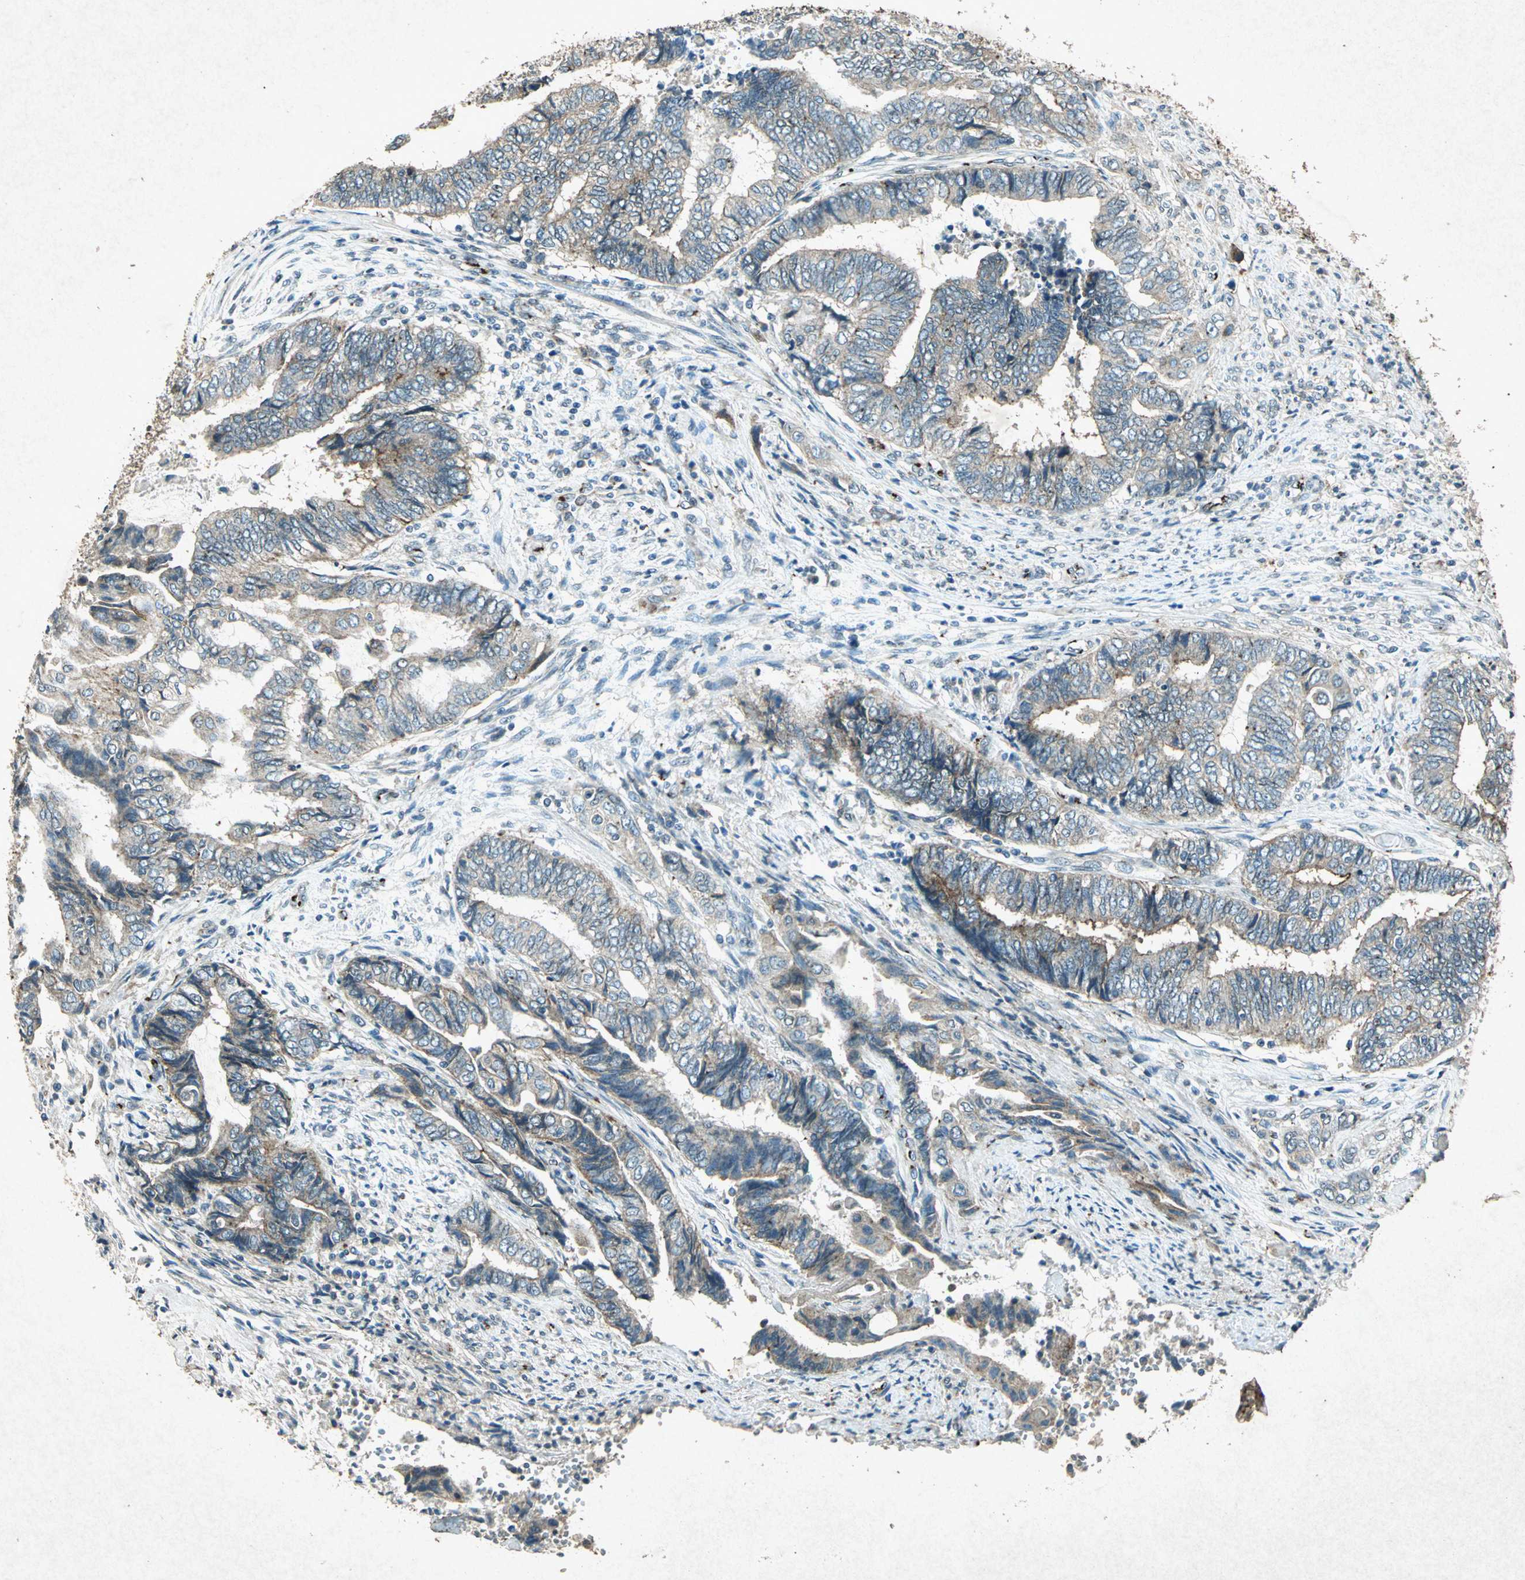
{"staining": {"intensity": "weak", "quantity": "25%-75%", "location": "cytoplasmic/membranous"}, "tissue": "endometrial cancer", "cell_type": "Tumor cells", "image_type": "cancer", "snomed": [{"axis": "morphology", "description": "Adenocarcinoma, NOS"}, {"axis": "topography", "description": "Uterus"}, {"axis": "topography", "description": "Endometrium"}], "caption": "Immunohistochemical staining of human endometrial cancer demonstrates weak cytoplasmic/membranous protein staining in approximately 25%-75% of tumor cells.", "gene": "PSEN1", "patient": {"sex": "female", "age": 70}}